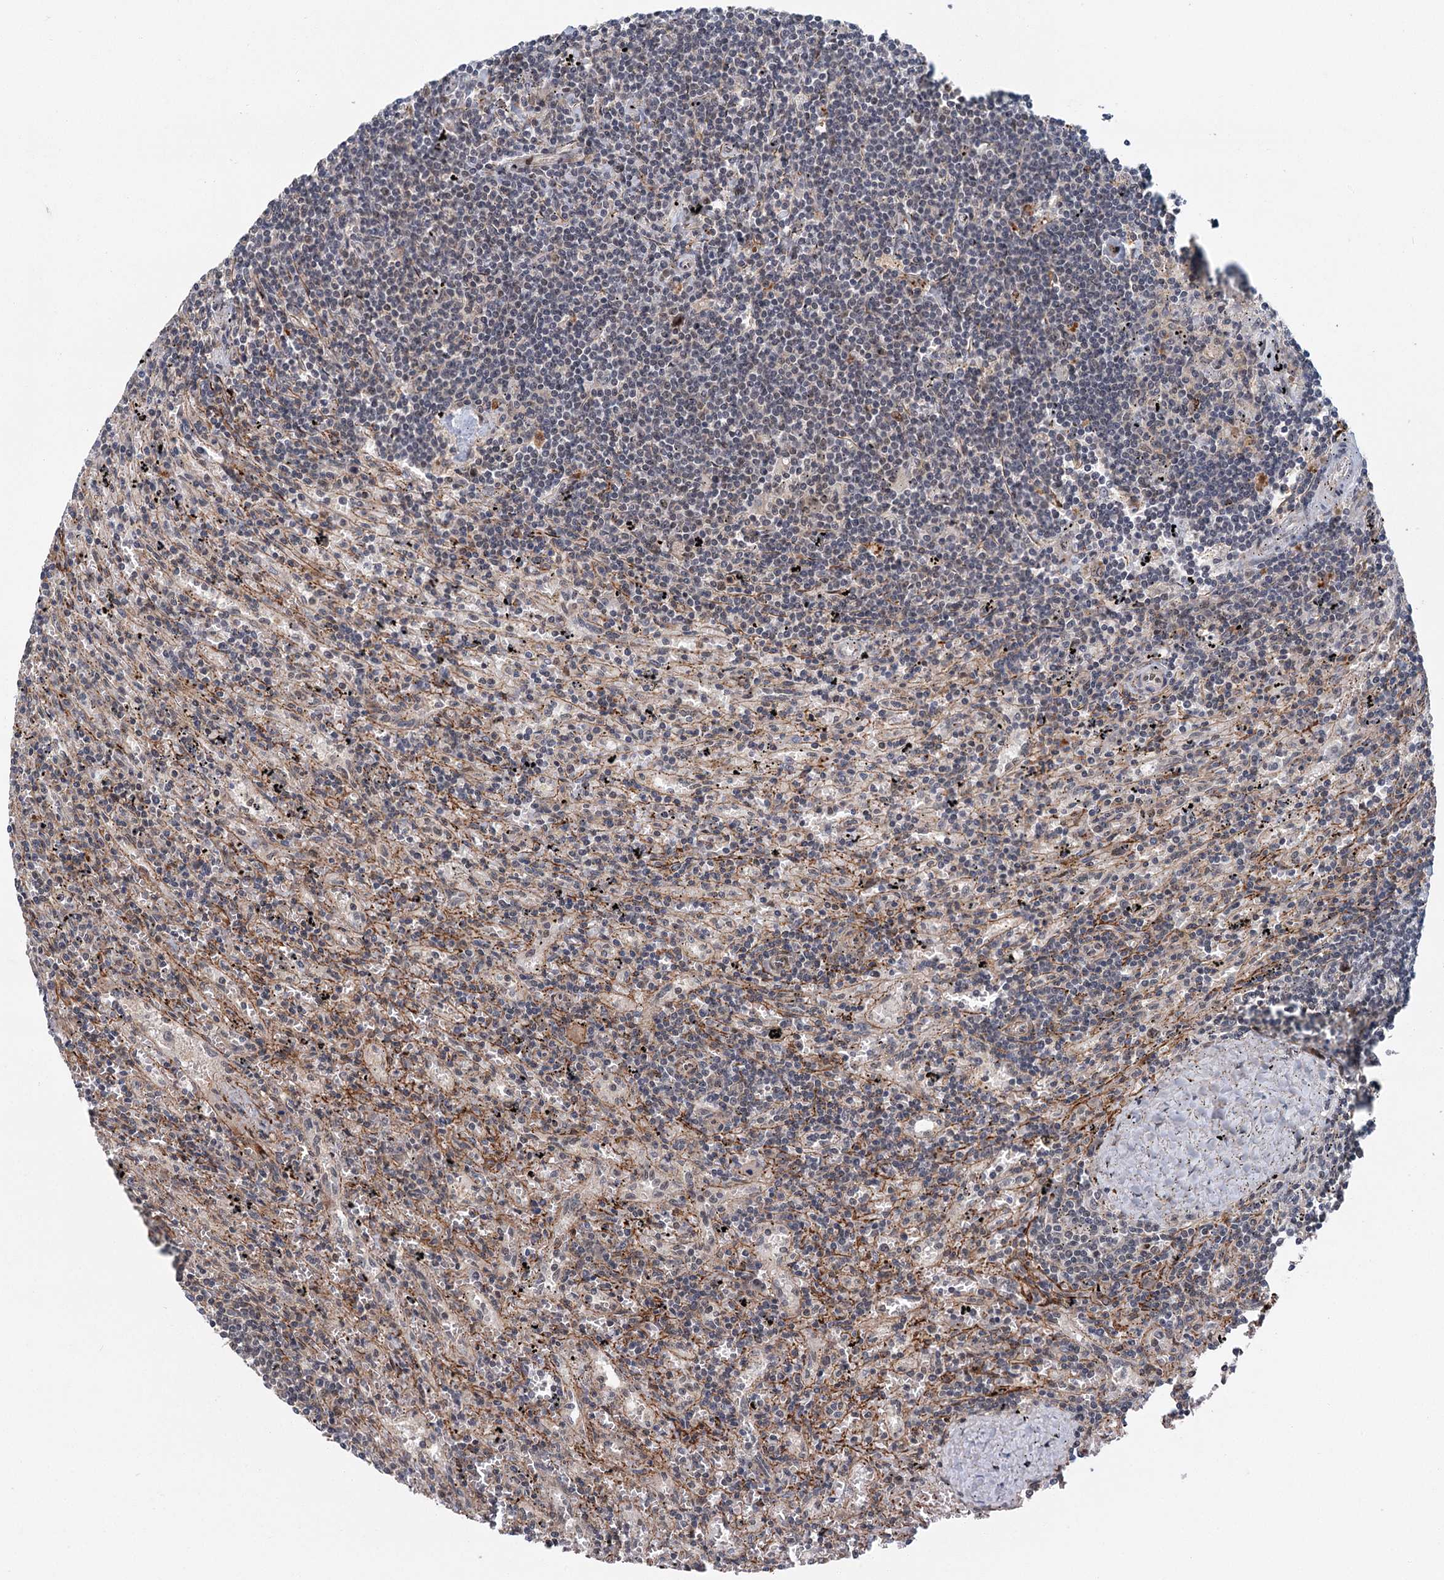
{"staining": {"intensity": "weak", "quantity": "<25%", "location": "nuclear"}, "tissue": "lymphoma", "cell_type": "Tumor cells", "image_type": "cancer", "snomed": [{"axis": "morphology", "description": "Malignant lymphoma, non-Hodgkin's type, Low grade"}, {"axis": "topography", "description": "Spleen"}], "caption": "This micrograph is of malignant lymphoma, non-Hodgkin's type (low-grade) stained with immunohistochemistry (IHC) to label a protein in brown with the nuclei are counter-stained blue. There is no expression in tumor cells. (Immunohistochemistry, brightfield microscopy, high magnification).", "gene": "TAS2R42", "patient": {"sex": "male", "age": 76}}